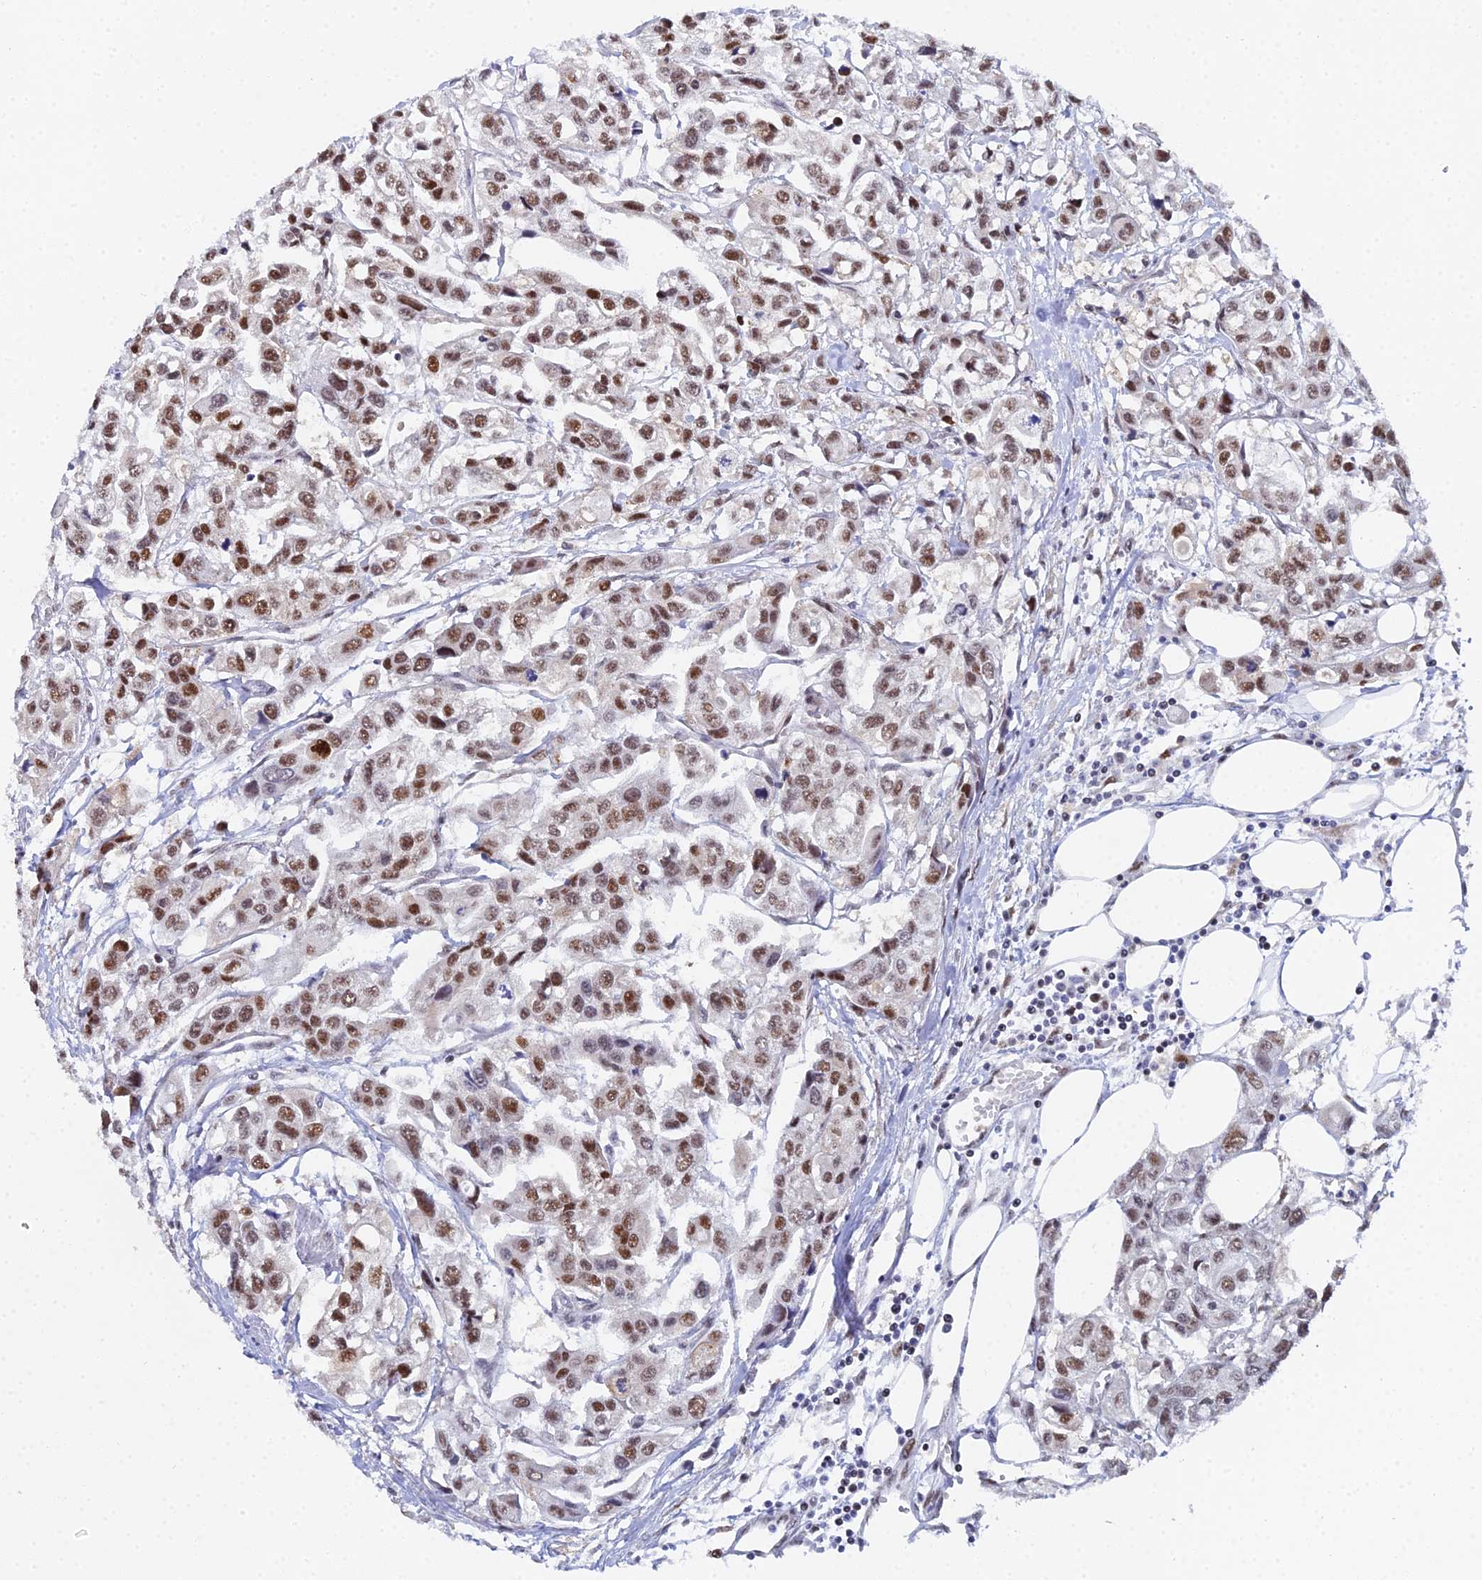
{"staining": {"intensity": "moderate", "quantity": ">75%", "location": "nuclear"}, "tissue": "urothelial cancer", "cell_type": "Tumor cells", "image_type": "cancer", "snomed": [{"axis": "morphology", "description": "Urothelial carcinoma, High grade"}, {"axis": "topography", "description": "Urinary bladder"}], "caption": "Immunohistochemistry (IHC) (DAB (3,3'-diaminobenzidine)) staining of human urothelial cancer exhibits moderate nuclear protein positivity in about >75% of tumor cells.", "gene": "TIFA", "patient": {"sex": "male", "age": 67}}